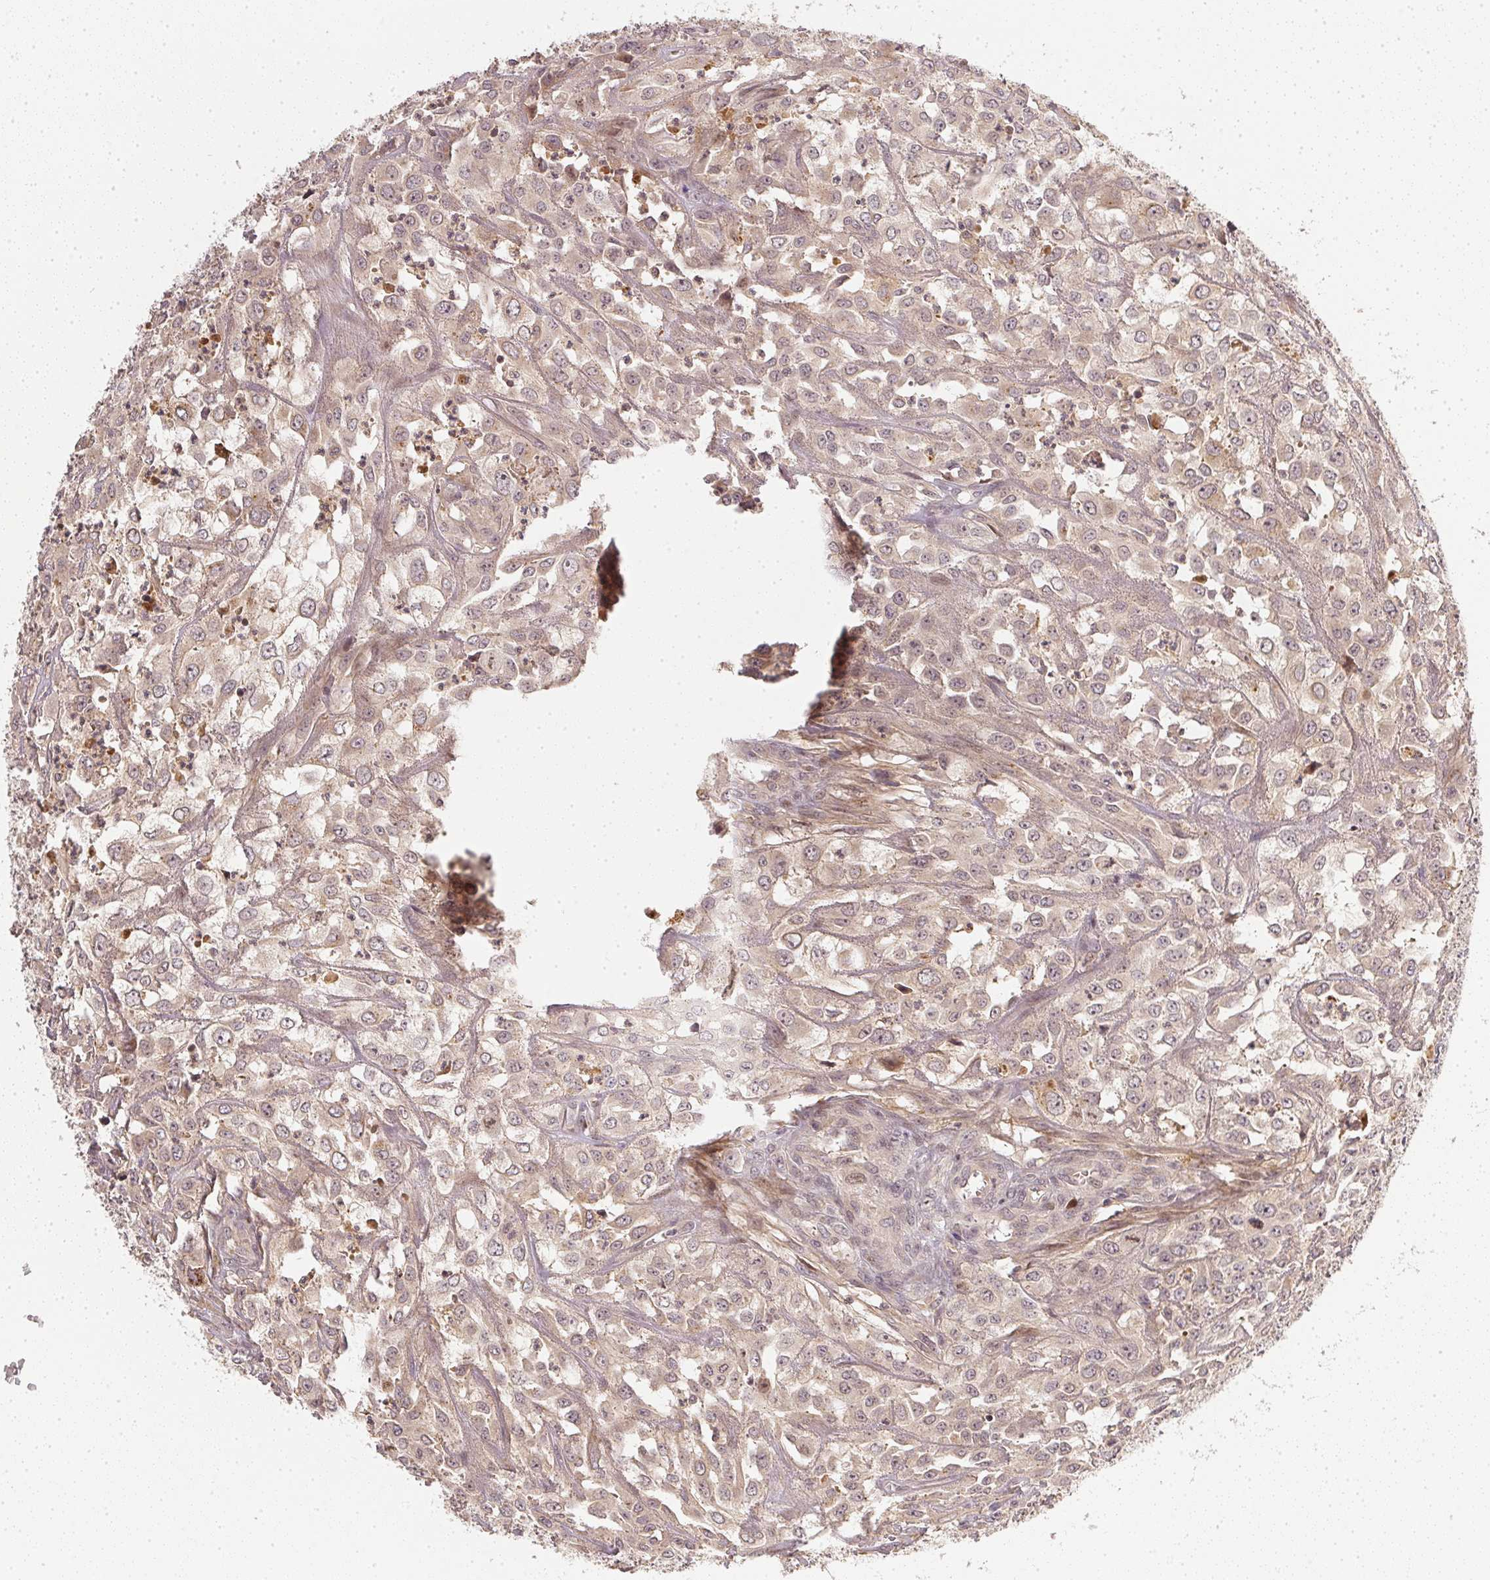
{"staining": {"intensity": "negative", "quantity": "none", "location": "none"}, "tissue": "urothelial cancer", "cell_type": "Tumor cells", "image_type": "cancer", "snomed": [{"axis": "morphology", "description": "Urothelial carcinoma, High grade"}, {"axis": "topography", "description": "Urinary bladder"}], "caption": "Tumor cells show no significant staining in urothelial carcinoma (high-grade).", "gene": "SERPINE1", "patient": {"sex": "male", "age": 67}}